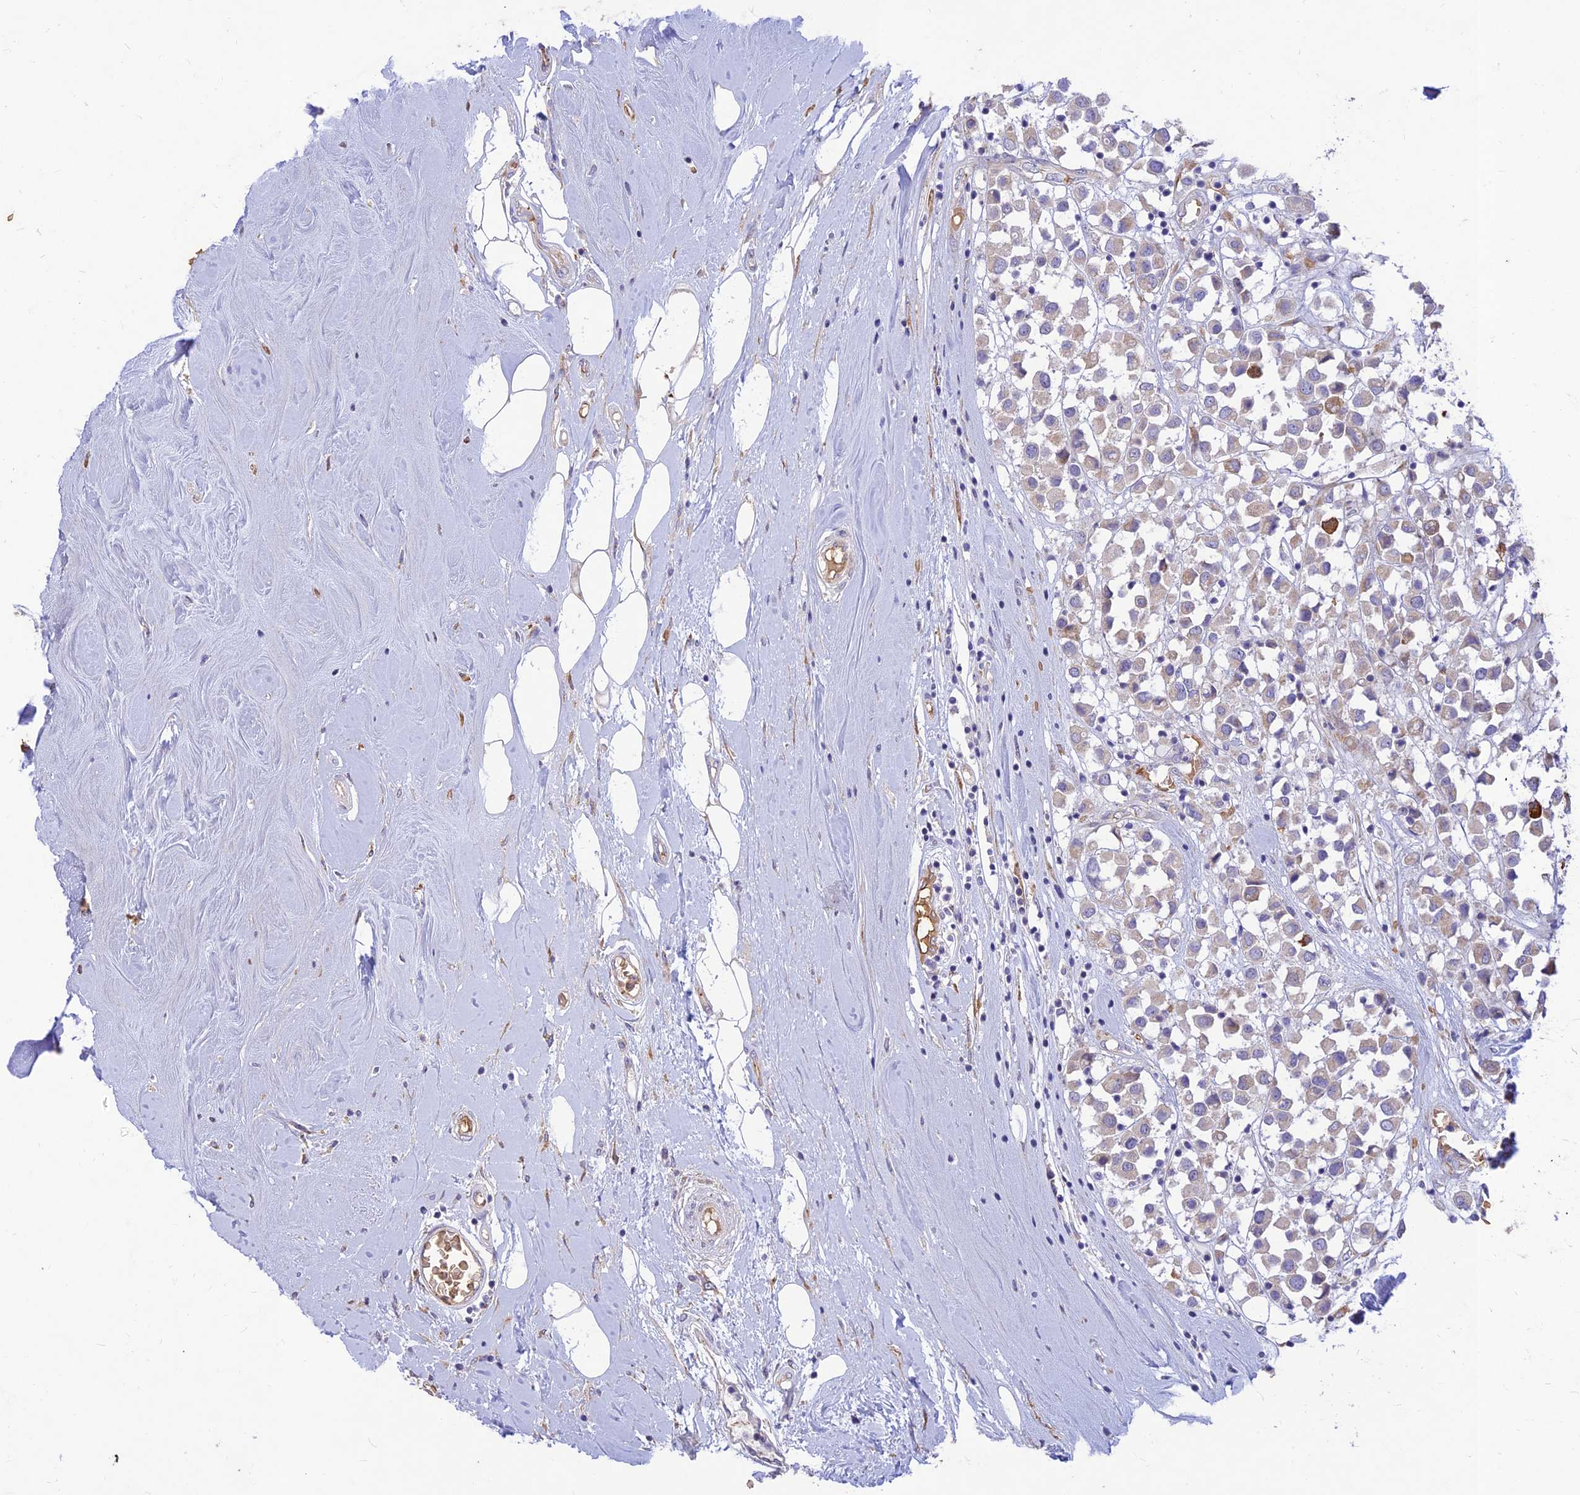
{"staining": {"intensity": "negative", "quantity": "none", "location": "none"}, "tissue": "breast cancer", "cell_type": "Tumor cells", "image_type": "cancer", "snomed": [{"axis": "morphology", "description": "Duct carcinoma"}, {"axis": "topography", "description": "Breast"}], "caption": "Tumor cells are negative for brown protein staining in intraductal carcinoma (breast).", "gene": "PPP1R11", "patient": {"sex": "female", "age": 61}}